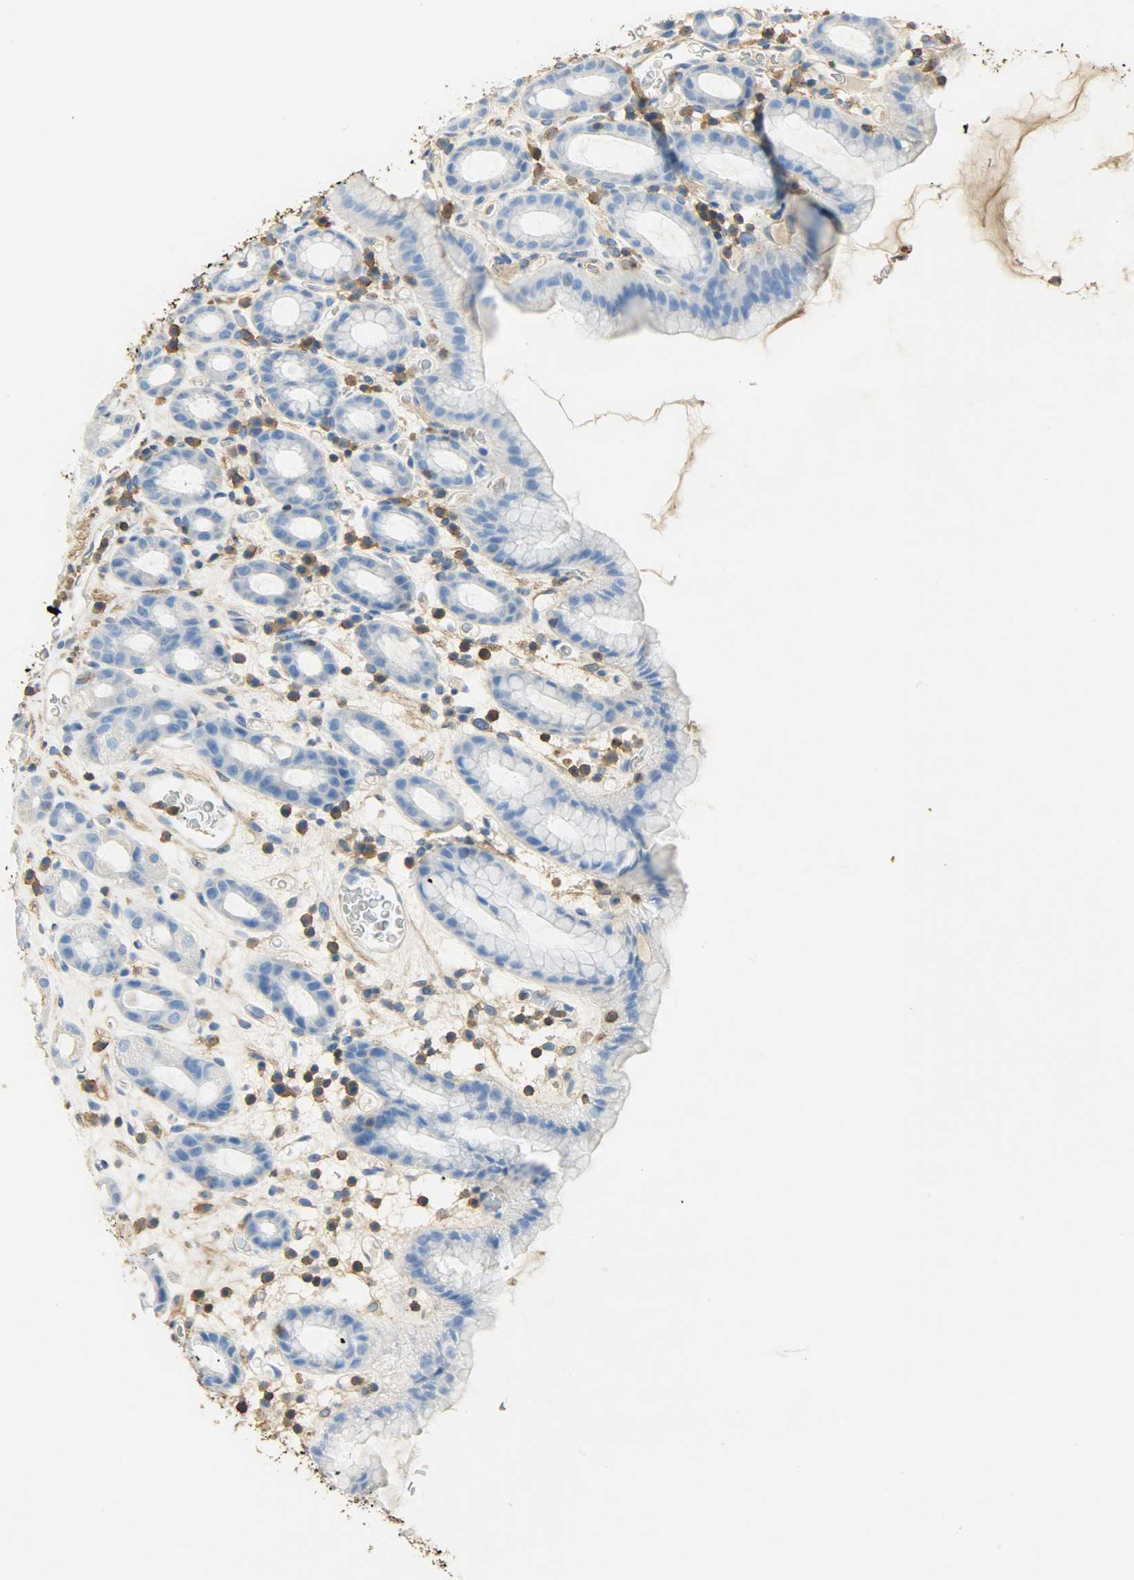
{"staining": {"intensity": "weak", "quantity": "<25%", "location": "cytoplasmic/membranous"}, "tissue": "stomach", "cell_type": "Glandular cells", "image_type": "normal", "snomed": [{"axis": "morphology", "description": "Normal tissue, NOS"}, {"axis": "topography", "description": "Stomach, upper"}], "caption": "This micrograph is of benign stomach stained with immunohistochemistry to label a protein in brown with the nuclei are counter-stained blue. There is no positivity in glandular cells.", "gene": "ANXA6", "patient": {"sex": "male", "age": 68}}